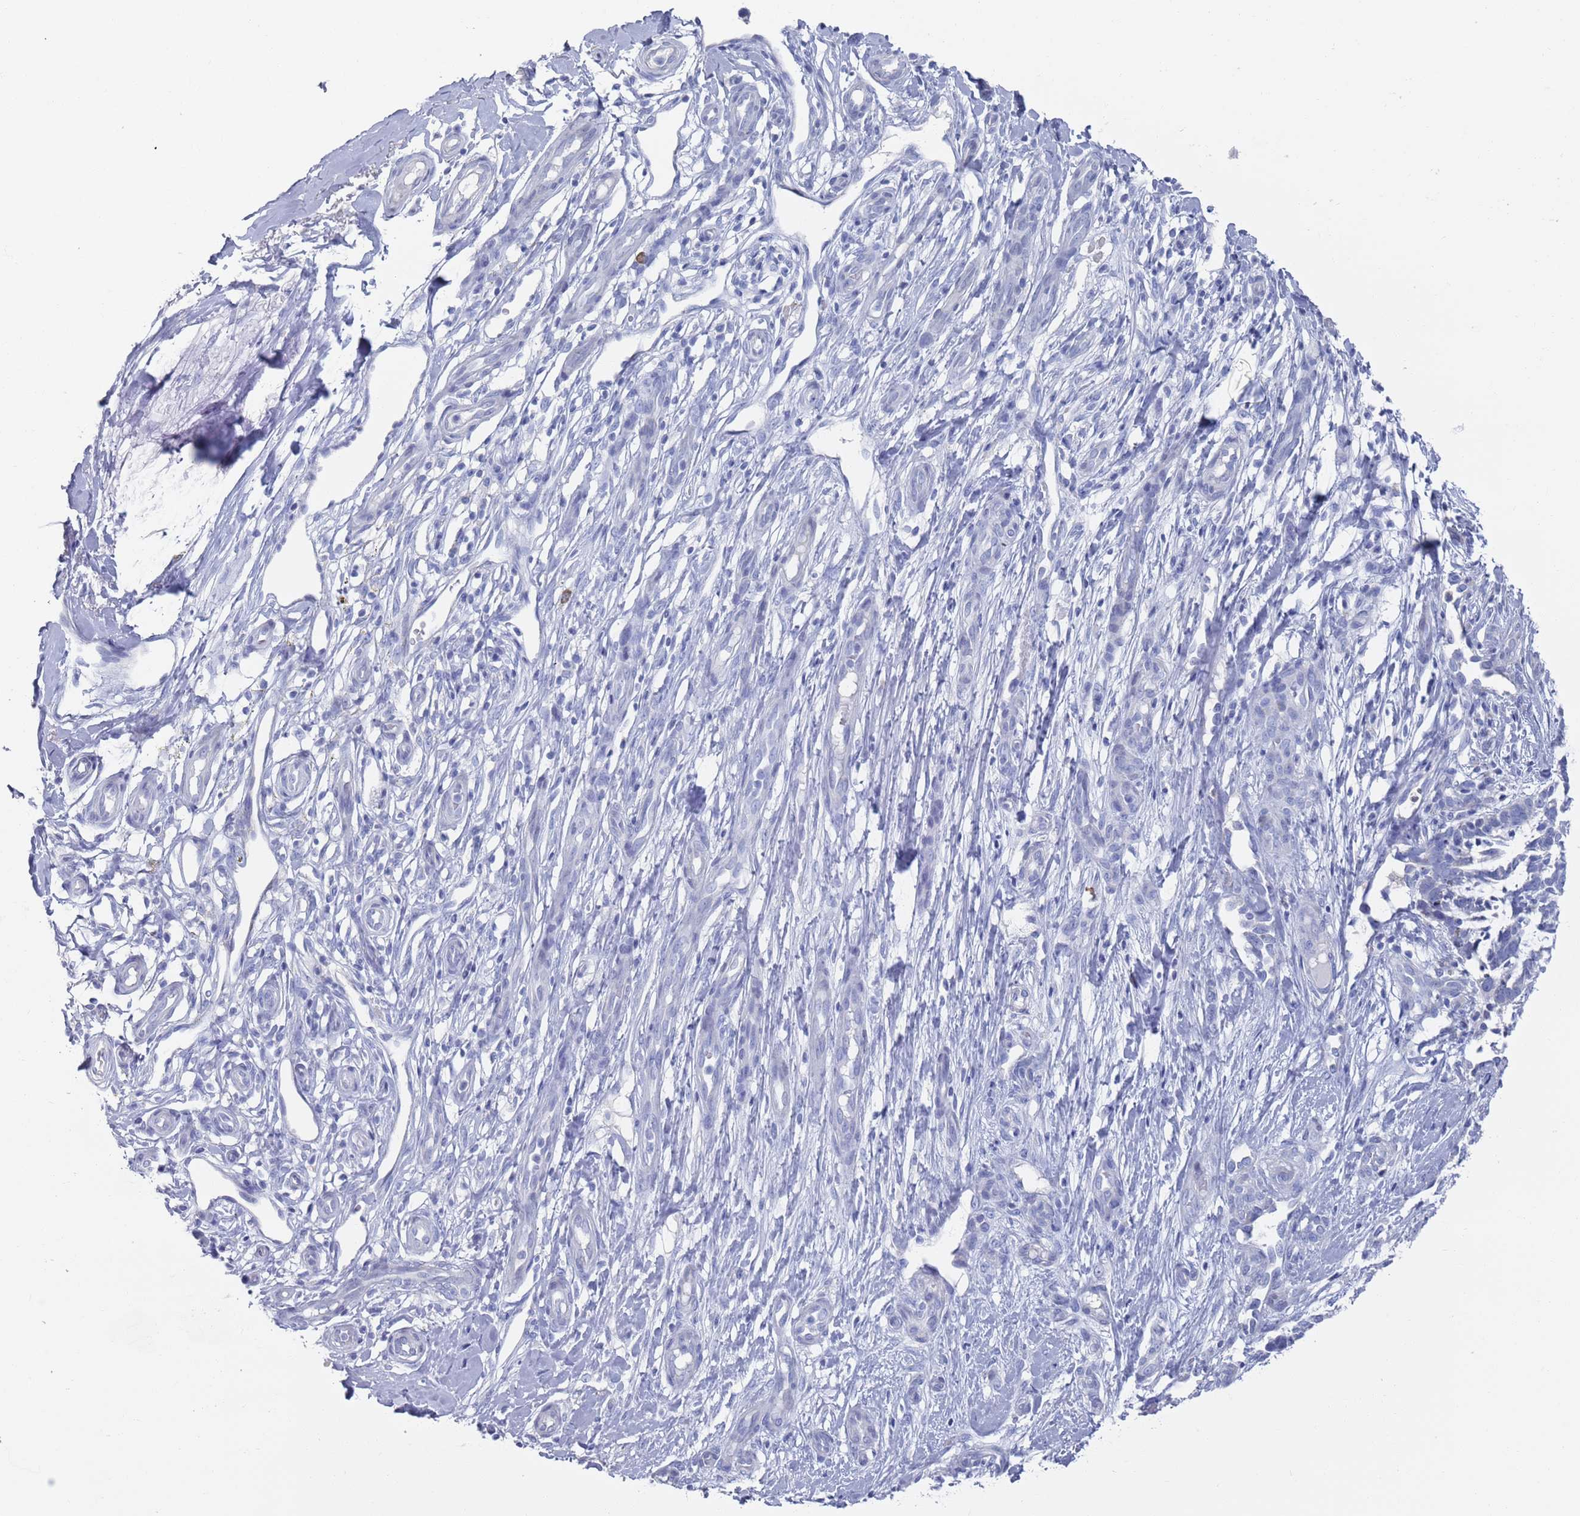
{"staining": {"intensity": "negative", "quantity": "none", "location": "none"}, "tissue": "skin cancer", "cell_type": "Tumor cells", "image_type": "cancer", "snomed": [{"axis": "morphology", "description": "Basal cell carcinoma"}, {"axis": "topography", "description": "Skin"}], "caption": "A high-resolution micrograph shows immunohistochemistry (IHC) staining of skin cancer, which reveals no significant expression in tumor cells.", "gene": "MAT1A", "patient": {"sex": "male", "age": 88}}